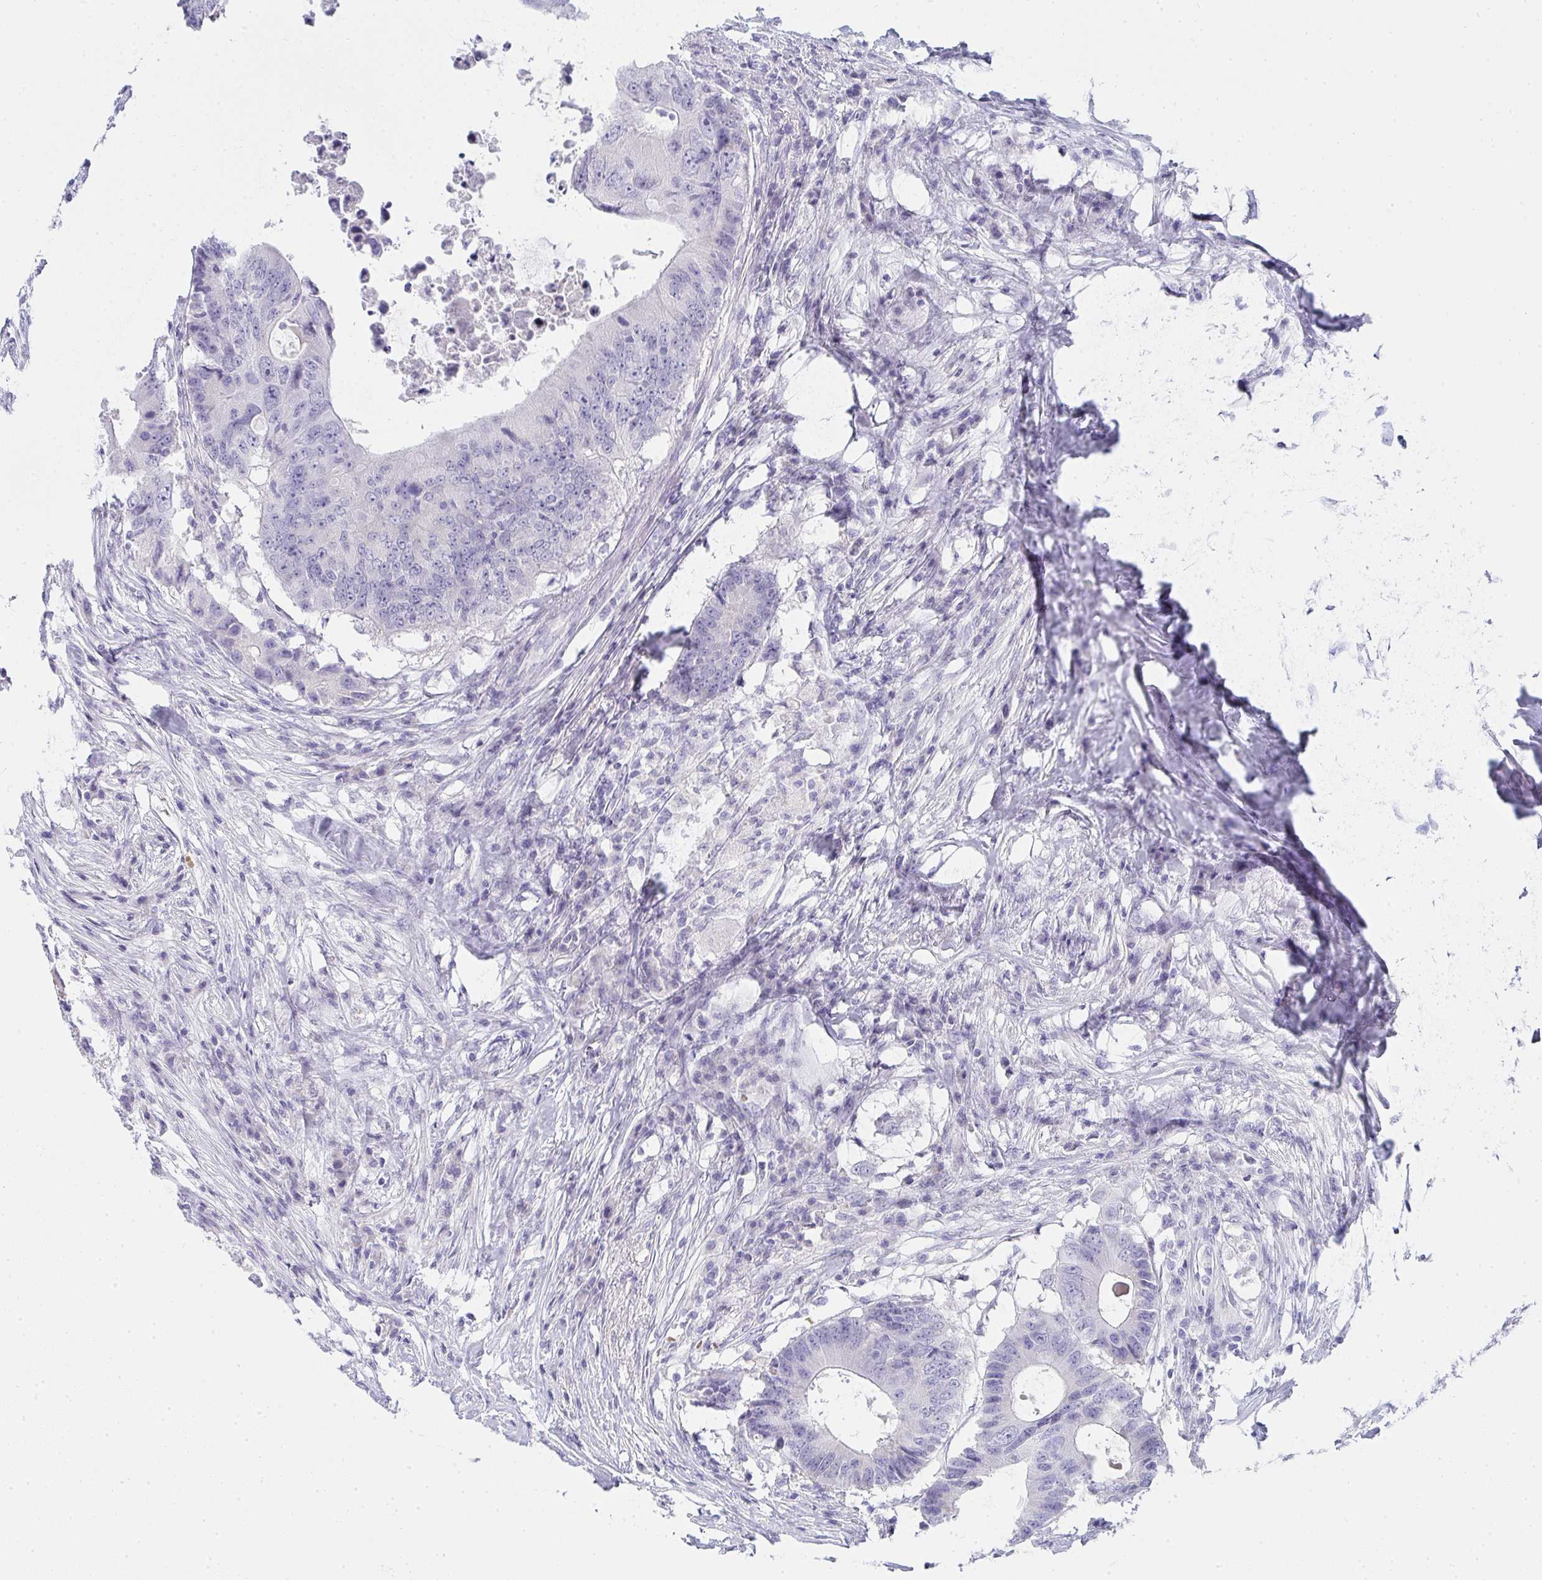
{"staining": {"intensity": "negative", "quantity": "none", "location": "none"}, "tissue": "colorectal cancer", "cell_type": "Tumor cells", "image_type": "cancer", "snomed": [{"axis": "morphology", "description": "Adenocarcinoma, NOS"}, {"axis": "topography", "description": "Colon"}], "caption": "This is an IHC photomicrograph of human colorectal cancer. There is no staining in tumor cells.", "gene": "ZNF182", "patient": {"sex": "male", "age": 71}}